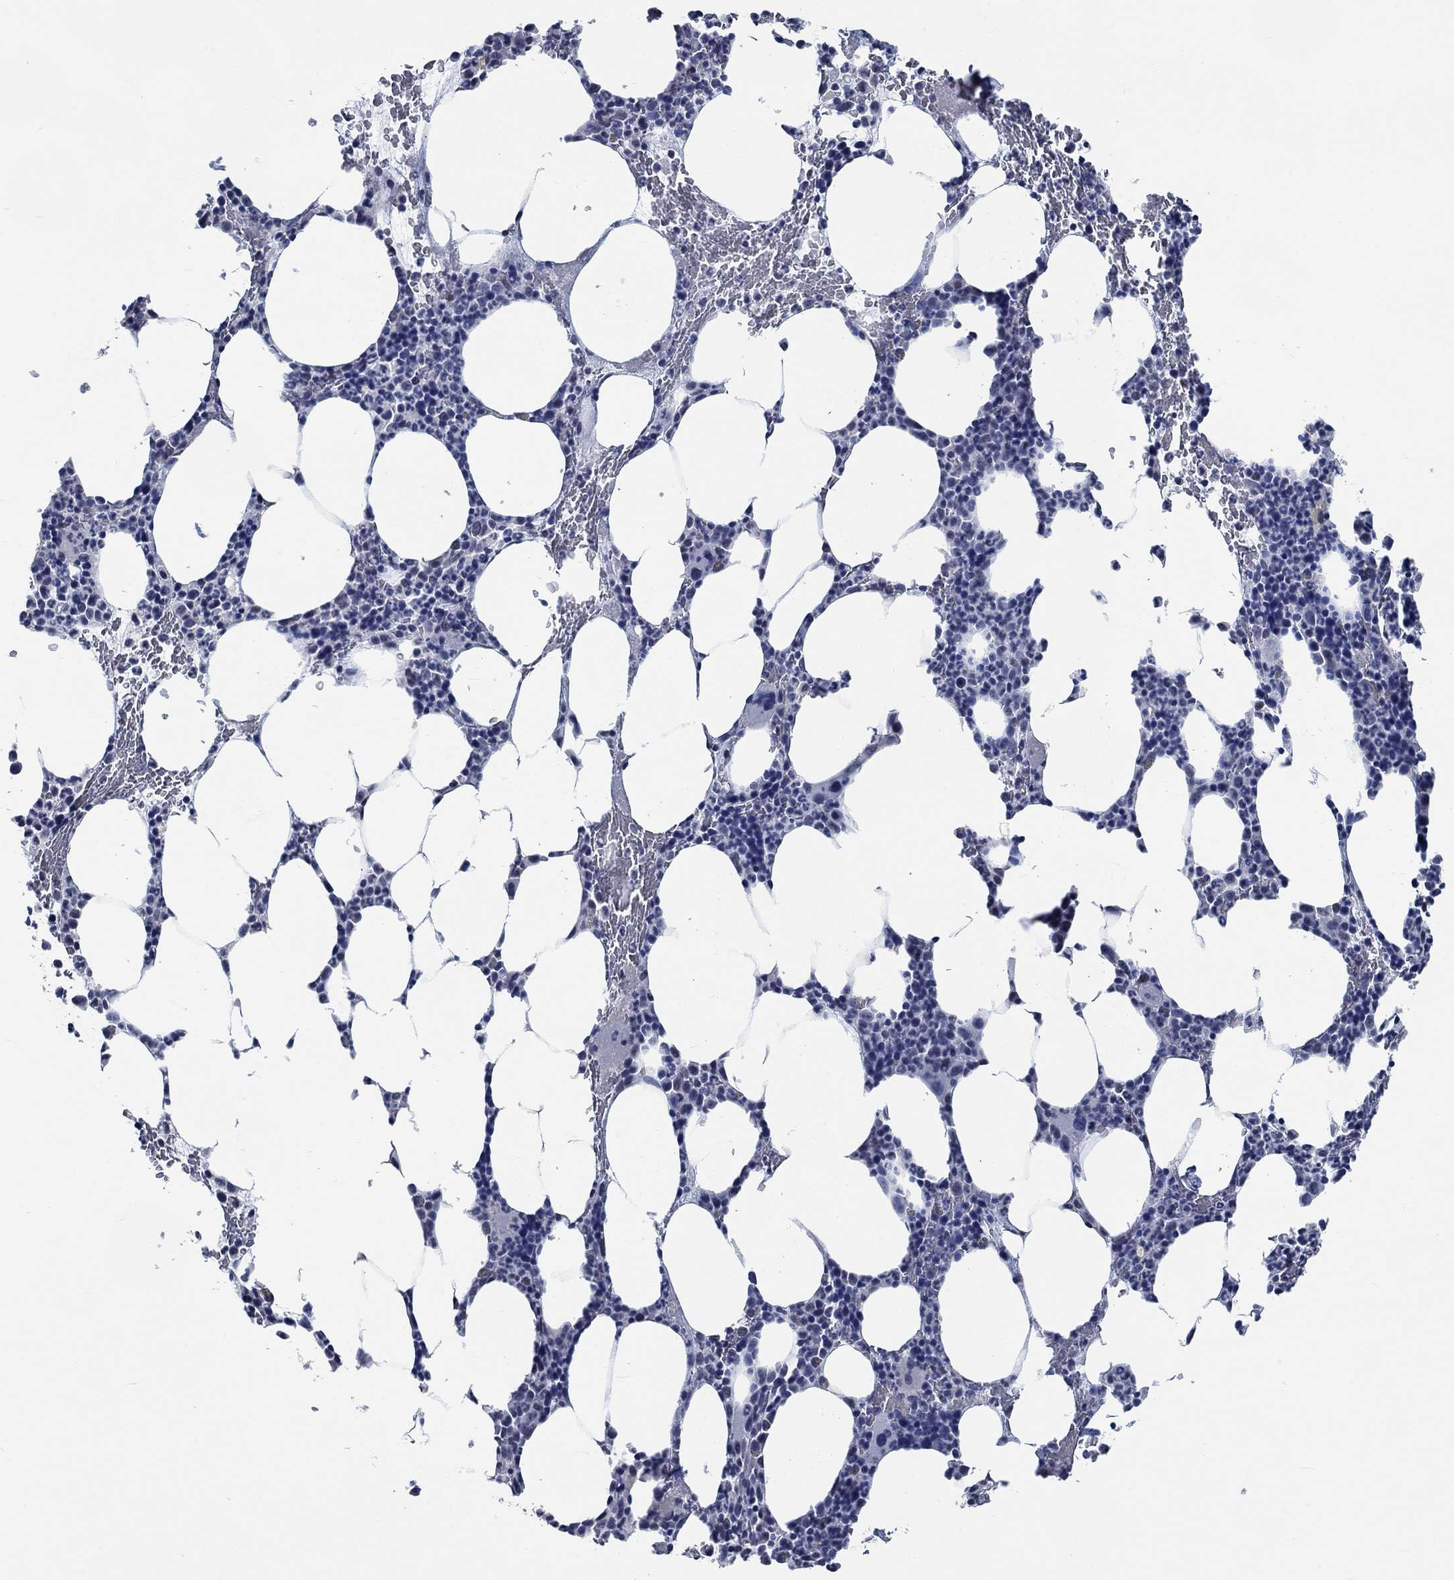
{"staining": {"intensity": "negative", "quantity": "none", "location": "none"}, "tissue": "bone marrow", "cell_type": "Hematopoietic cells", "image_type": "normal", "snomed": [{"axis": "morphology", "description": "Normal tissue, NOS"}, {"axis": "topography", "description": "Bone marrow"}], "caption": "This is an IHC image of unremarkable human bone marrow. There is no positivity in hematopoietic cells.", "gene": "OBSCN", "patient": {"sex": "male", "age": 83}}